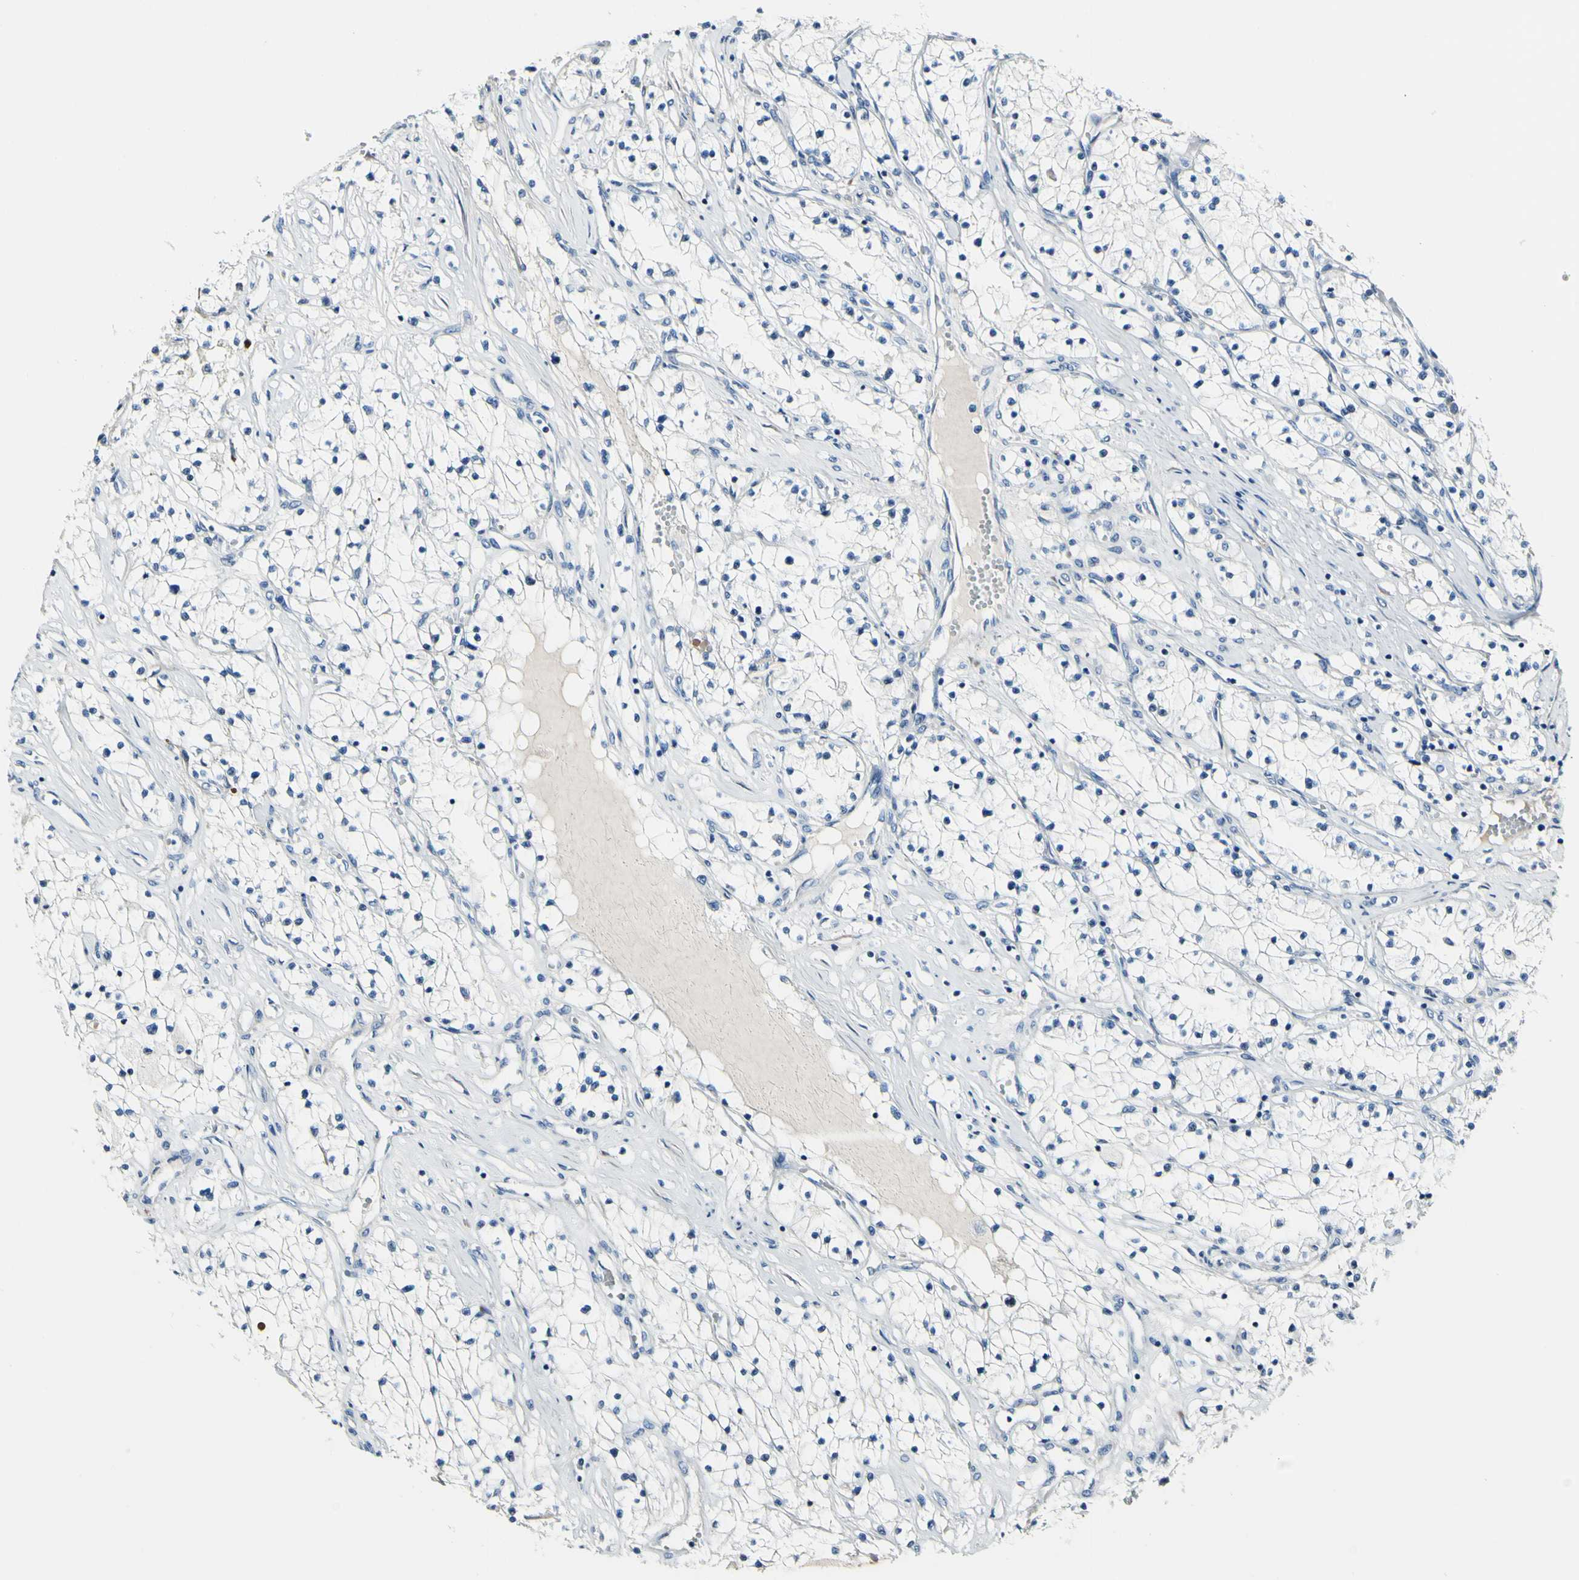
{"staining": {"intensity": "negative", "quantity": "none", "location": "none"}, "tissue": "renal cancer", "cell_type": "Tumor cells", "image_type": "cancer", "snomed": [{"axis": "morphology", "description": "Adenocarcinoma, NOS"}, {"axis": "topography", "description": "Kidney"}], "caption": "A histopathology image of human adenocarcinoma (renal) is negative for staining in tumor cells.", "gene": "COL6A3", "patient": {"sex": "male", "age": 68}}